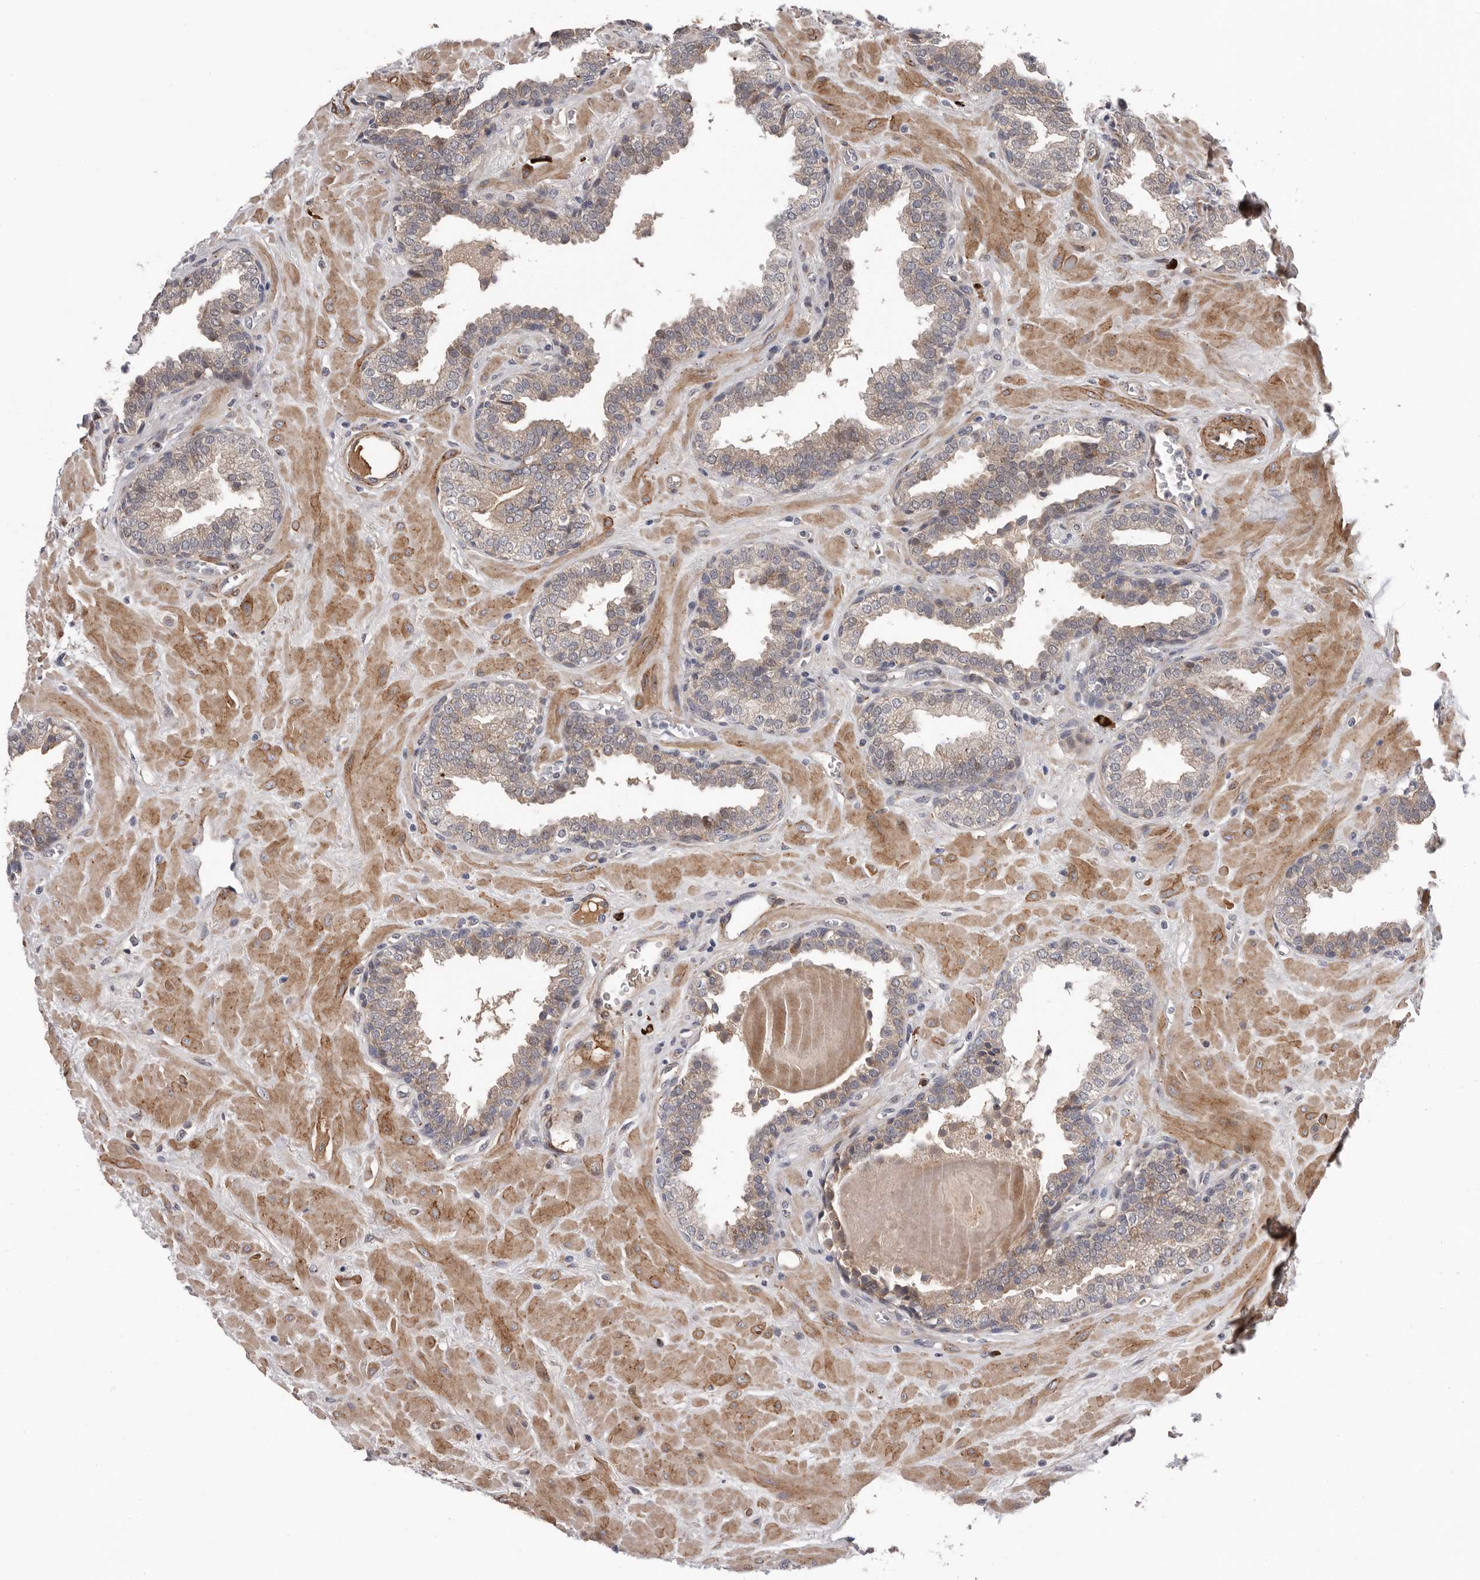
{"staining": {"intensity": "weak", "quantity": "25%-75%", "location": "cytoplasmic/membranous"}, "tissue": "prostate", "cell_type": "Glandular cells", "image_type": "normal", "snomed": [{"axis": "morphology", "description": "Normal tissue, NOS"}, {"axis": "topography", "description": "Prostate"}], "caption": "Benign prostate reveals weak cytoplasmic/membranous positivity in approximately 25%-75% of glandular cells, visualized by immunohistochemistry. The protein is stained brown, and the nuclei are stained in blue (DAB IHC with brightfield microscopy, high magnification).", "gene": "ATXN3L", "patient": {"sex": "male", "age": 51}}